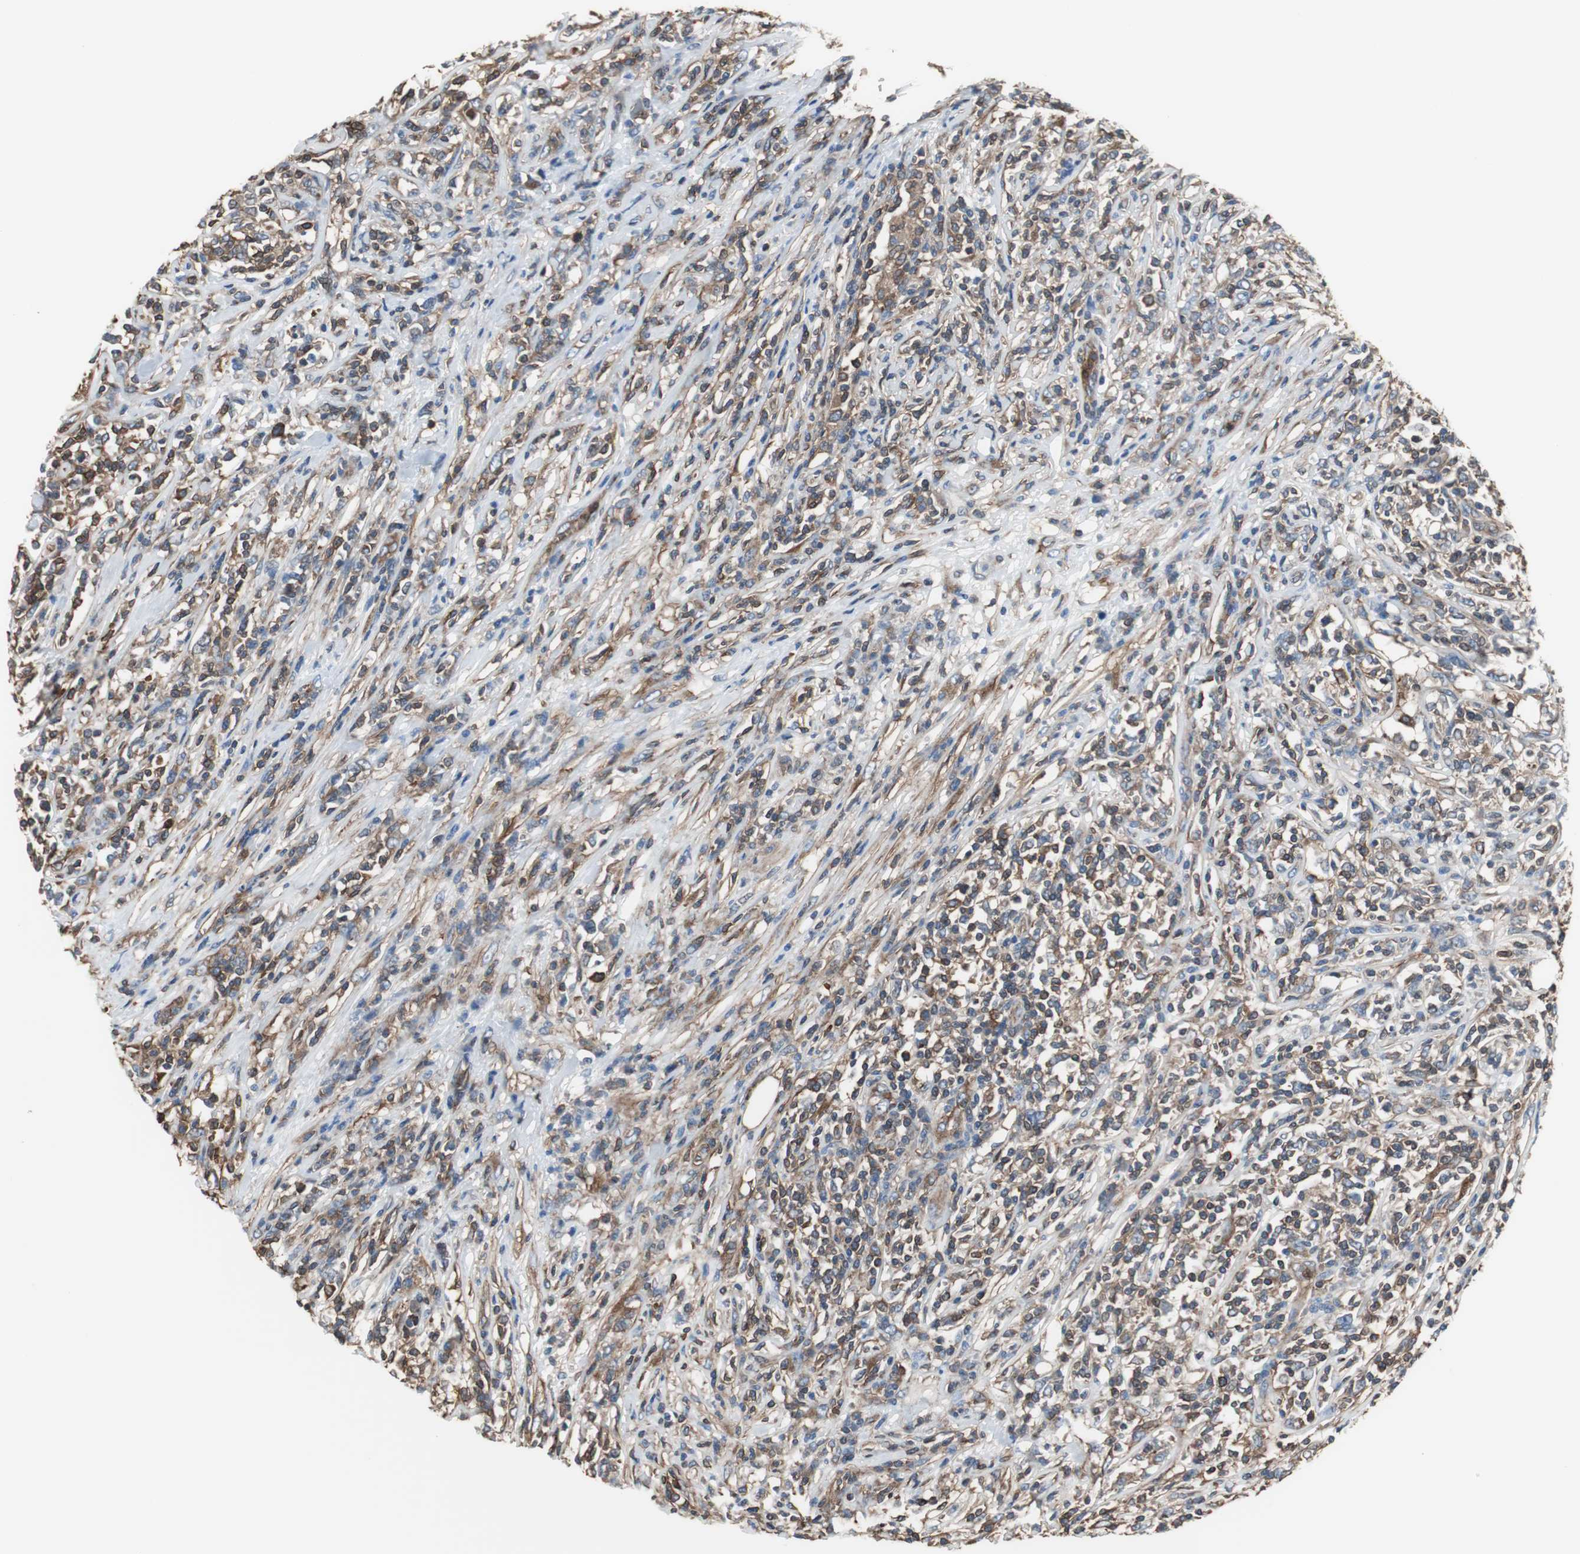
{"staining": {"intensity": "moderate", "quantity": ">75%", "location": "cytoplasmic/membranous"}, "tissue": "lymphoma", "cell_type": "Tumor cells", "image_type": "cancer", "snomed": [{"axis": "morphology", "description": "Malignant lymphoma, non-Hodgkin's type, High grade"}, {"axis": "topography", "description": "Lymph node"}], "caption": "This is a histology image of IHC staining of lymphoma, which shows moderate expression in the cytoplasmic/membranous of tumor cells.", "gene": "ACTN1", "patient": {"sex": "female", "age": 84}}